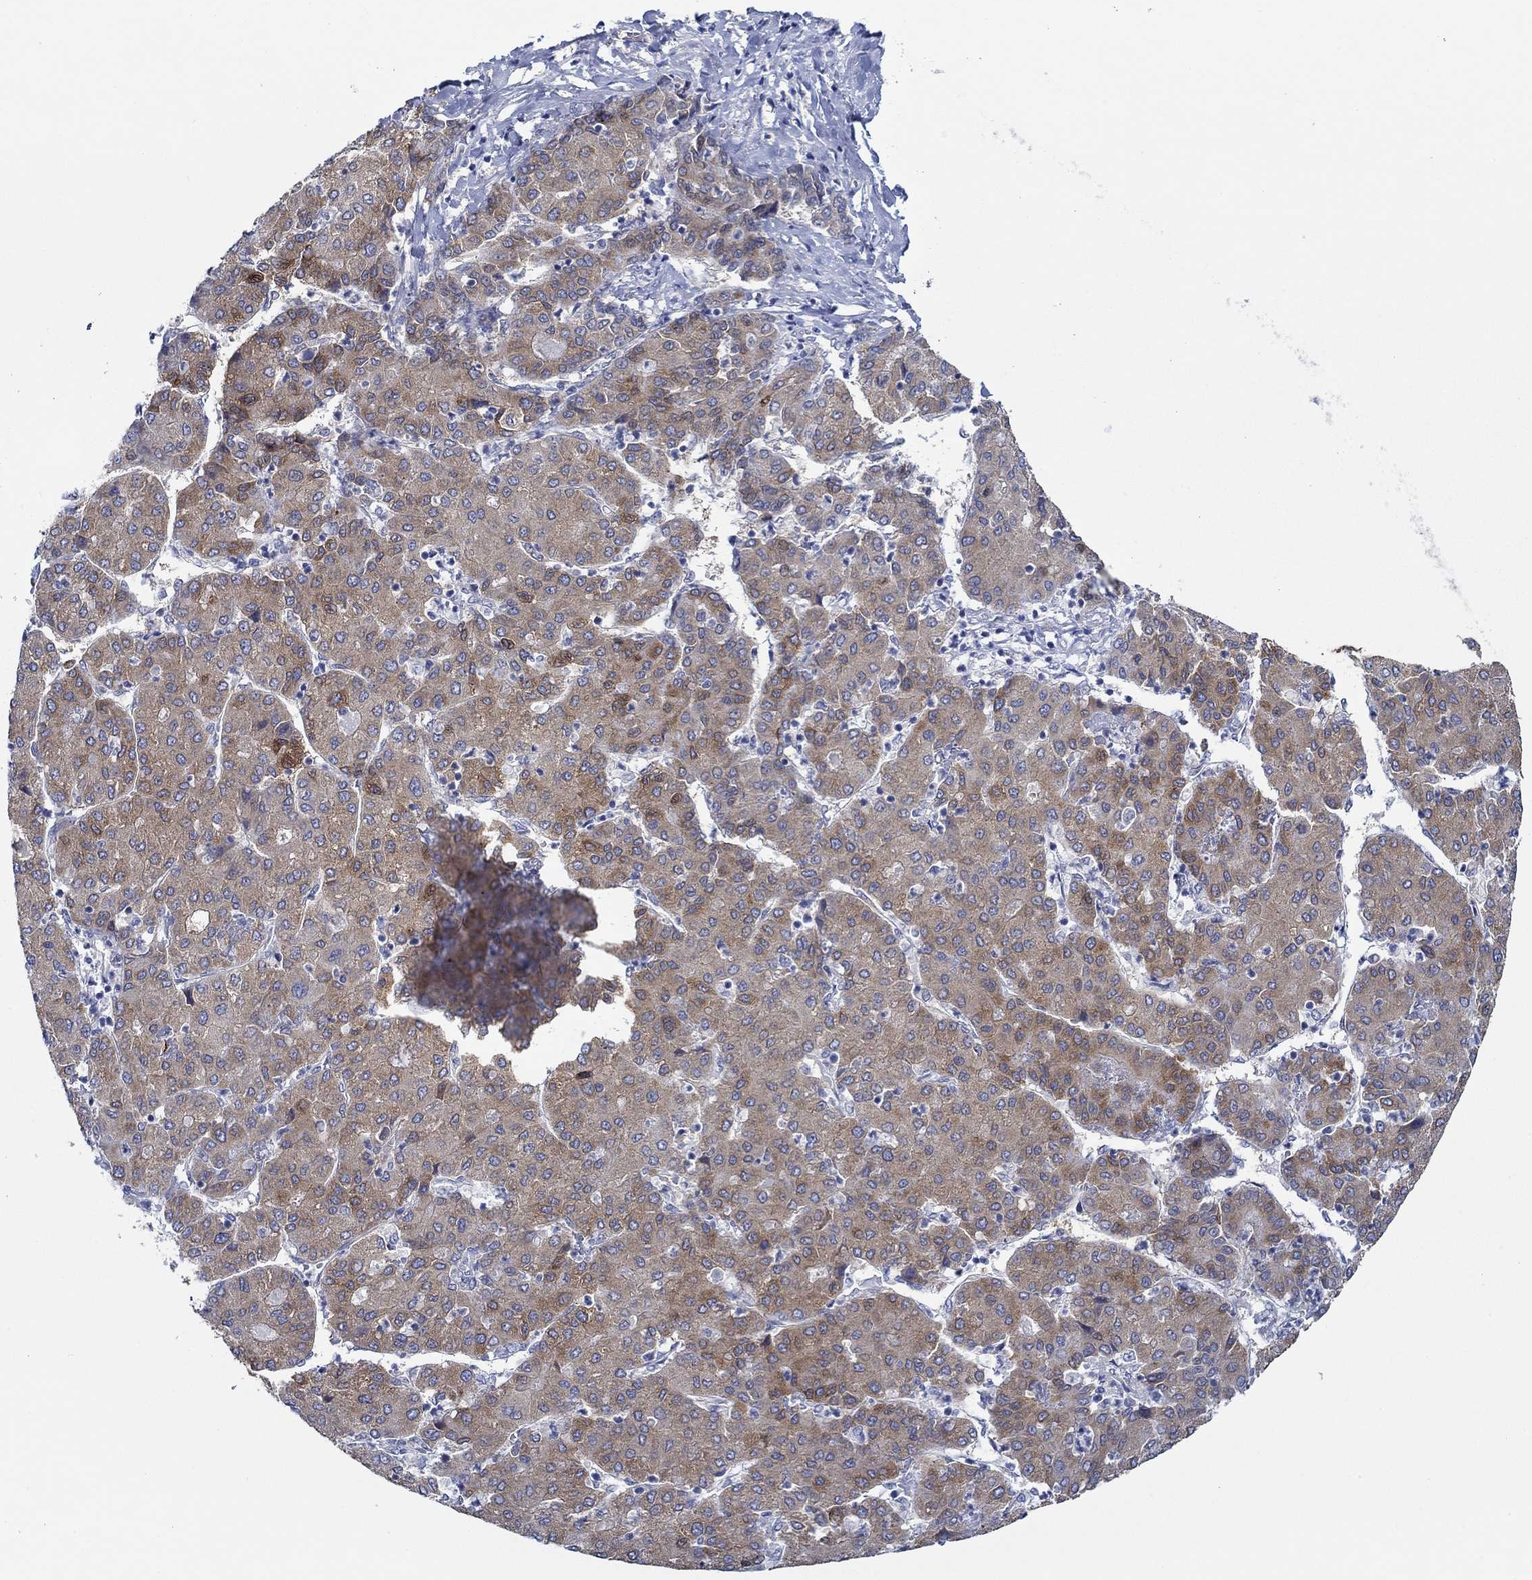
{"staining": {"intensity": "moderate", "quantity": "25%-75%", "location": "cytoplasmic/membranous"}, "tissue": "liver cancer", "cell_type": "Tumor cells", "image_type": "cancer", "snomed": [{"axis": "morphology", "description": "Carcinoma, Hepatocellular, NOS"}, {"axis": "topography", "description": "Liver"}], "caption": "This is a photomicrograph of immunohistochemistry staining of liver hepatocellular carcinoma, which shows moderate expression in the cytoplasmic/membranous of tumor cells.", "gene": "SLC27A3", "patient": {"sex": "male", "age": 65}}